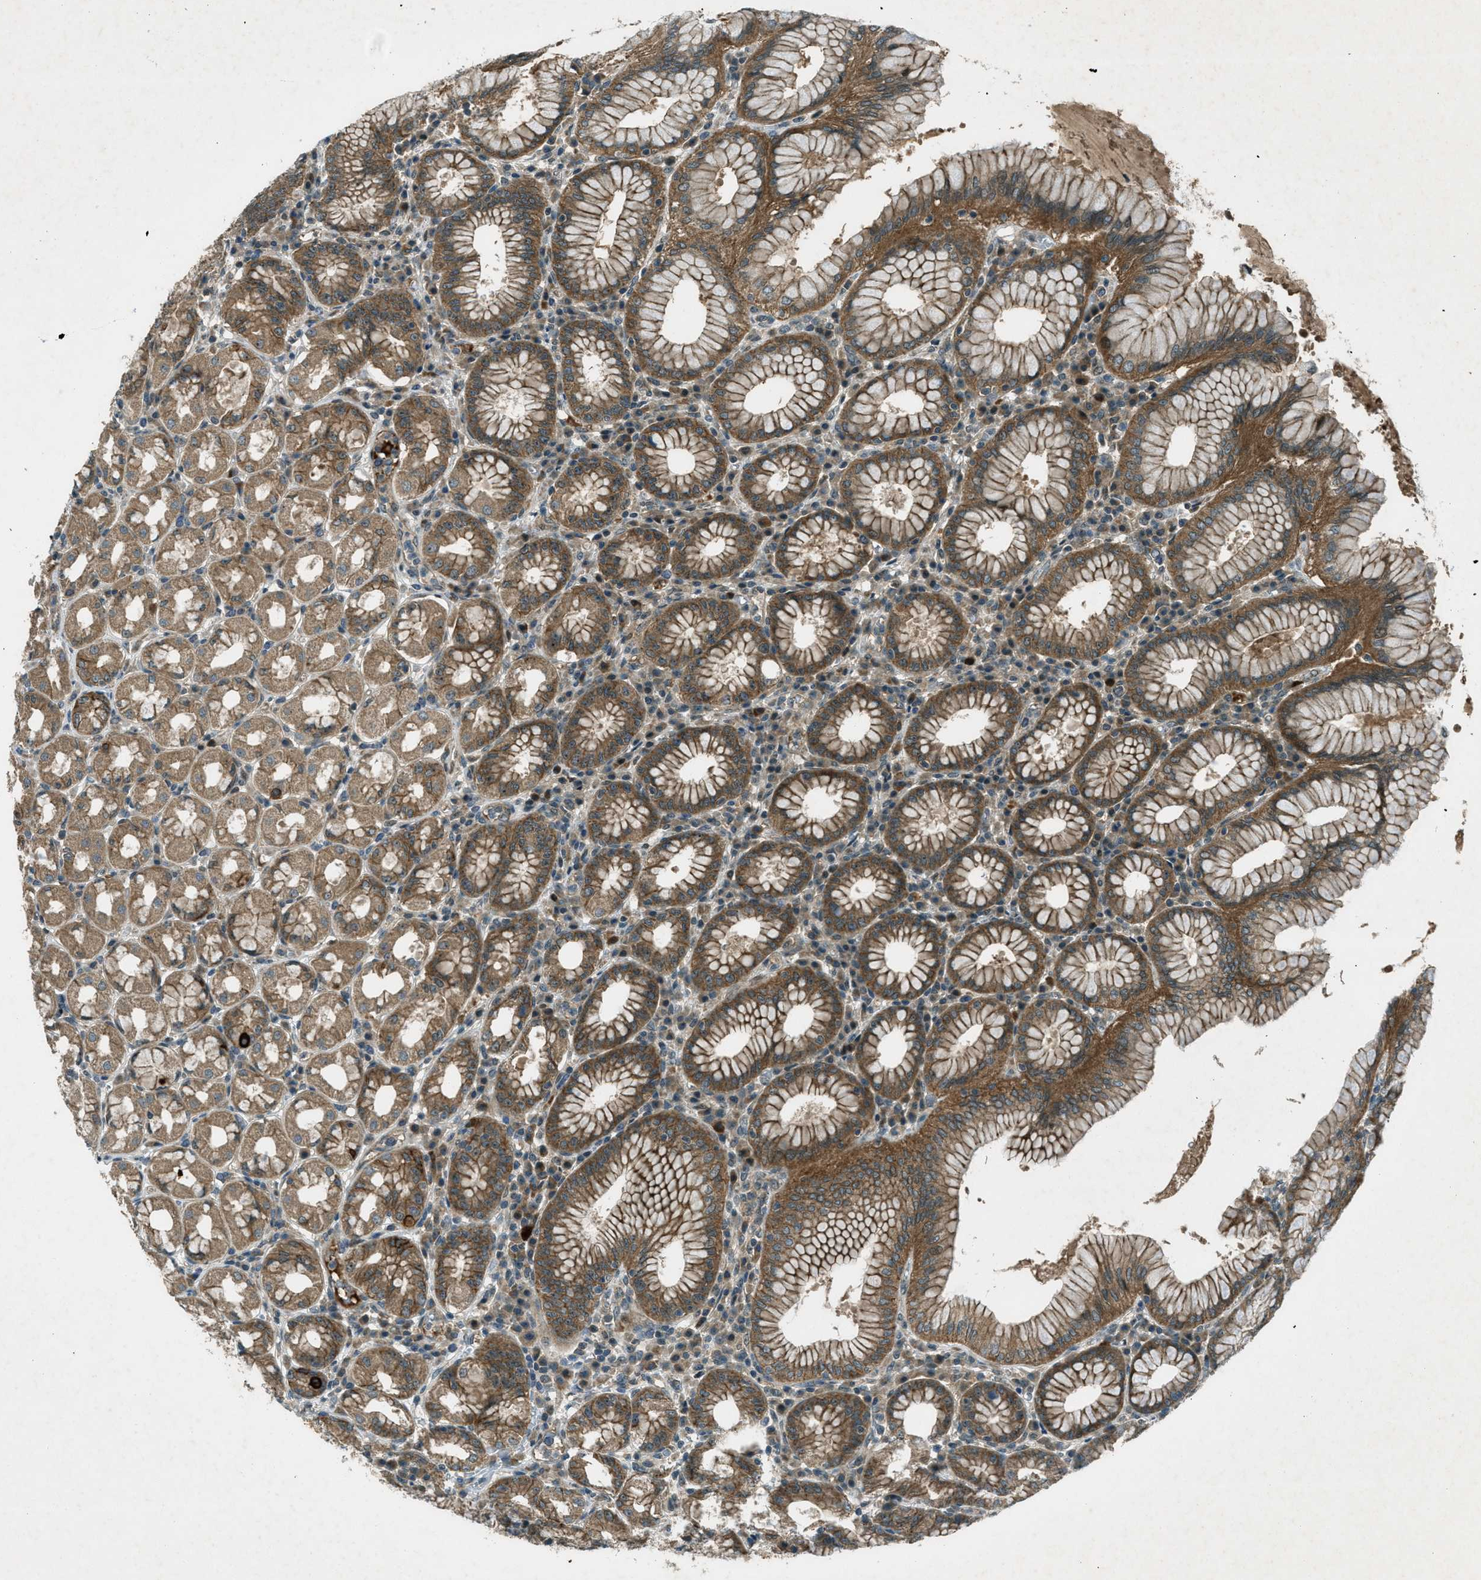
{"staining": {"intensity": "strong", "quantity": ">75%", "location": "cytoplasmic/membranous"}, "tissue": "stomach", "cell_type": "Glandular cells", "image_type": "normal", "snomed": [{"axis": "morphology", "description": "Normal tissue, NOS"}, {"axis": "topography", "description": "Stomach"}, {"axis": "topography", "description": "Stomach, lower"}], "caption": "Immunohistochemistry (IHC) of benign stomach demonstrates high levels of strong cytoplasmic/membranous expression in approximately >75% of glandular cells. (DAB (3,3'-diaminobenzidine) IHC, brown staining for protein, blue staining for nuclei).", "gene": "STK11", "patient": {"sex": "female", "age": 56}}